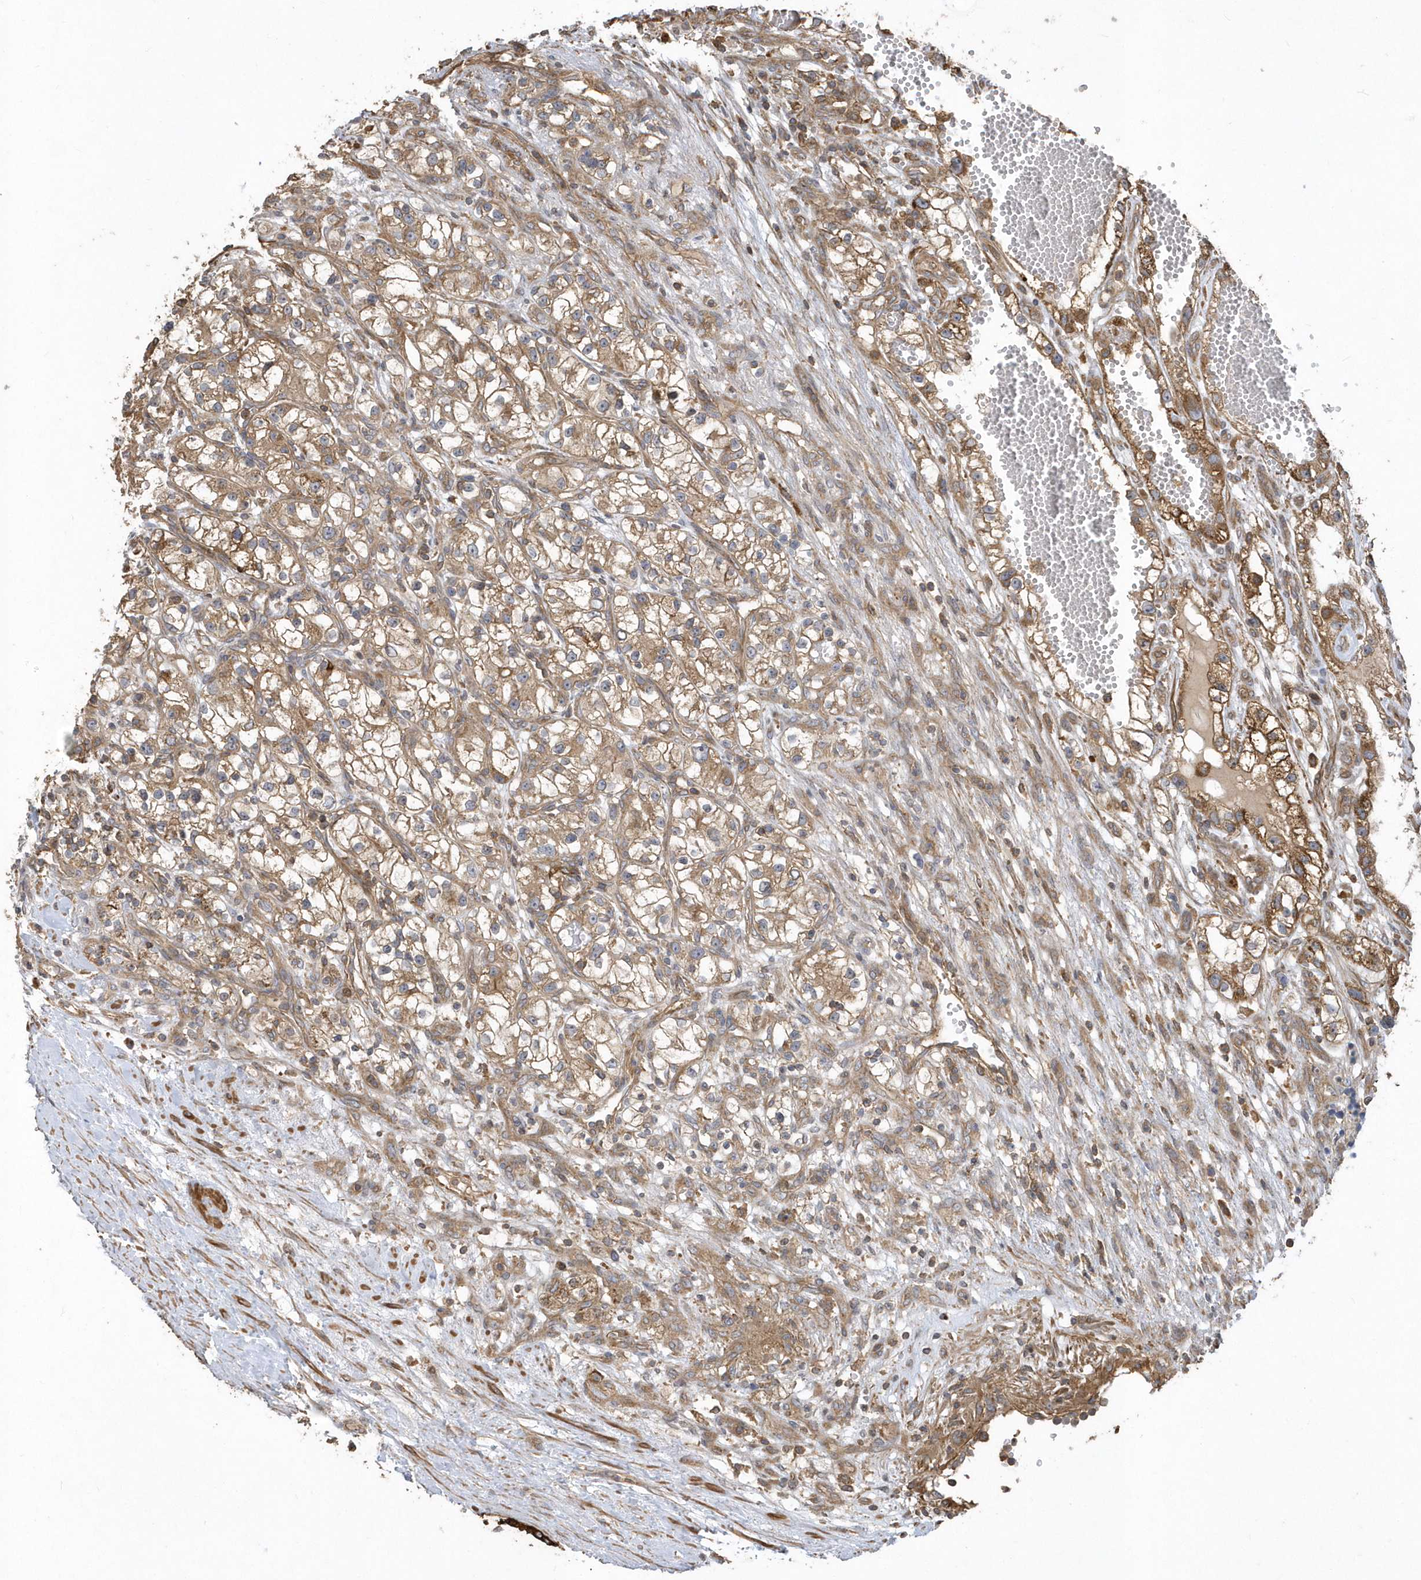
{"staining": {"intensity": "moderate", "quantity": ">75%", "location": "cytoplasmic/membranous"}, "tissue": "renal cancer", "cell_type": "Tumor cells", "image_type": "cancer", "snomed": [{"axis": "morphology", "description": "Adenocarcinoma, NOS"}, {"axis": "topography", "description": "Kidney"}], "caption": "IHC image of human adenocarcinoma (renal) stained for a protein (brown), which shows medium levels of moderate cytoplasmic/membranous positivity in about >75% of tumor cells.", "gene": "SENP8", "patient": {"sex": "female", "age": 57}}